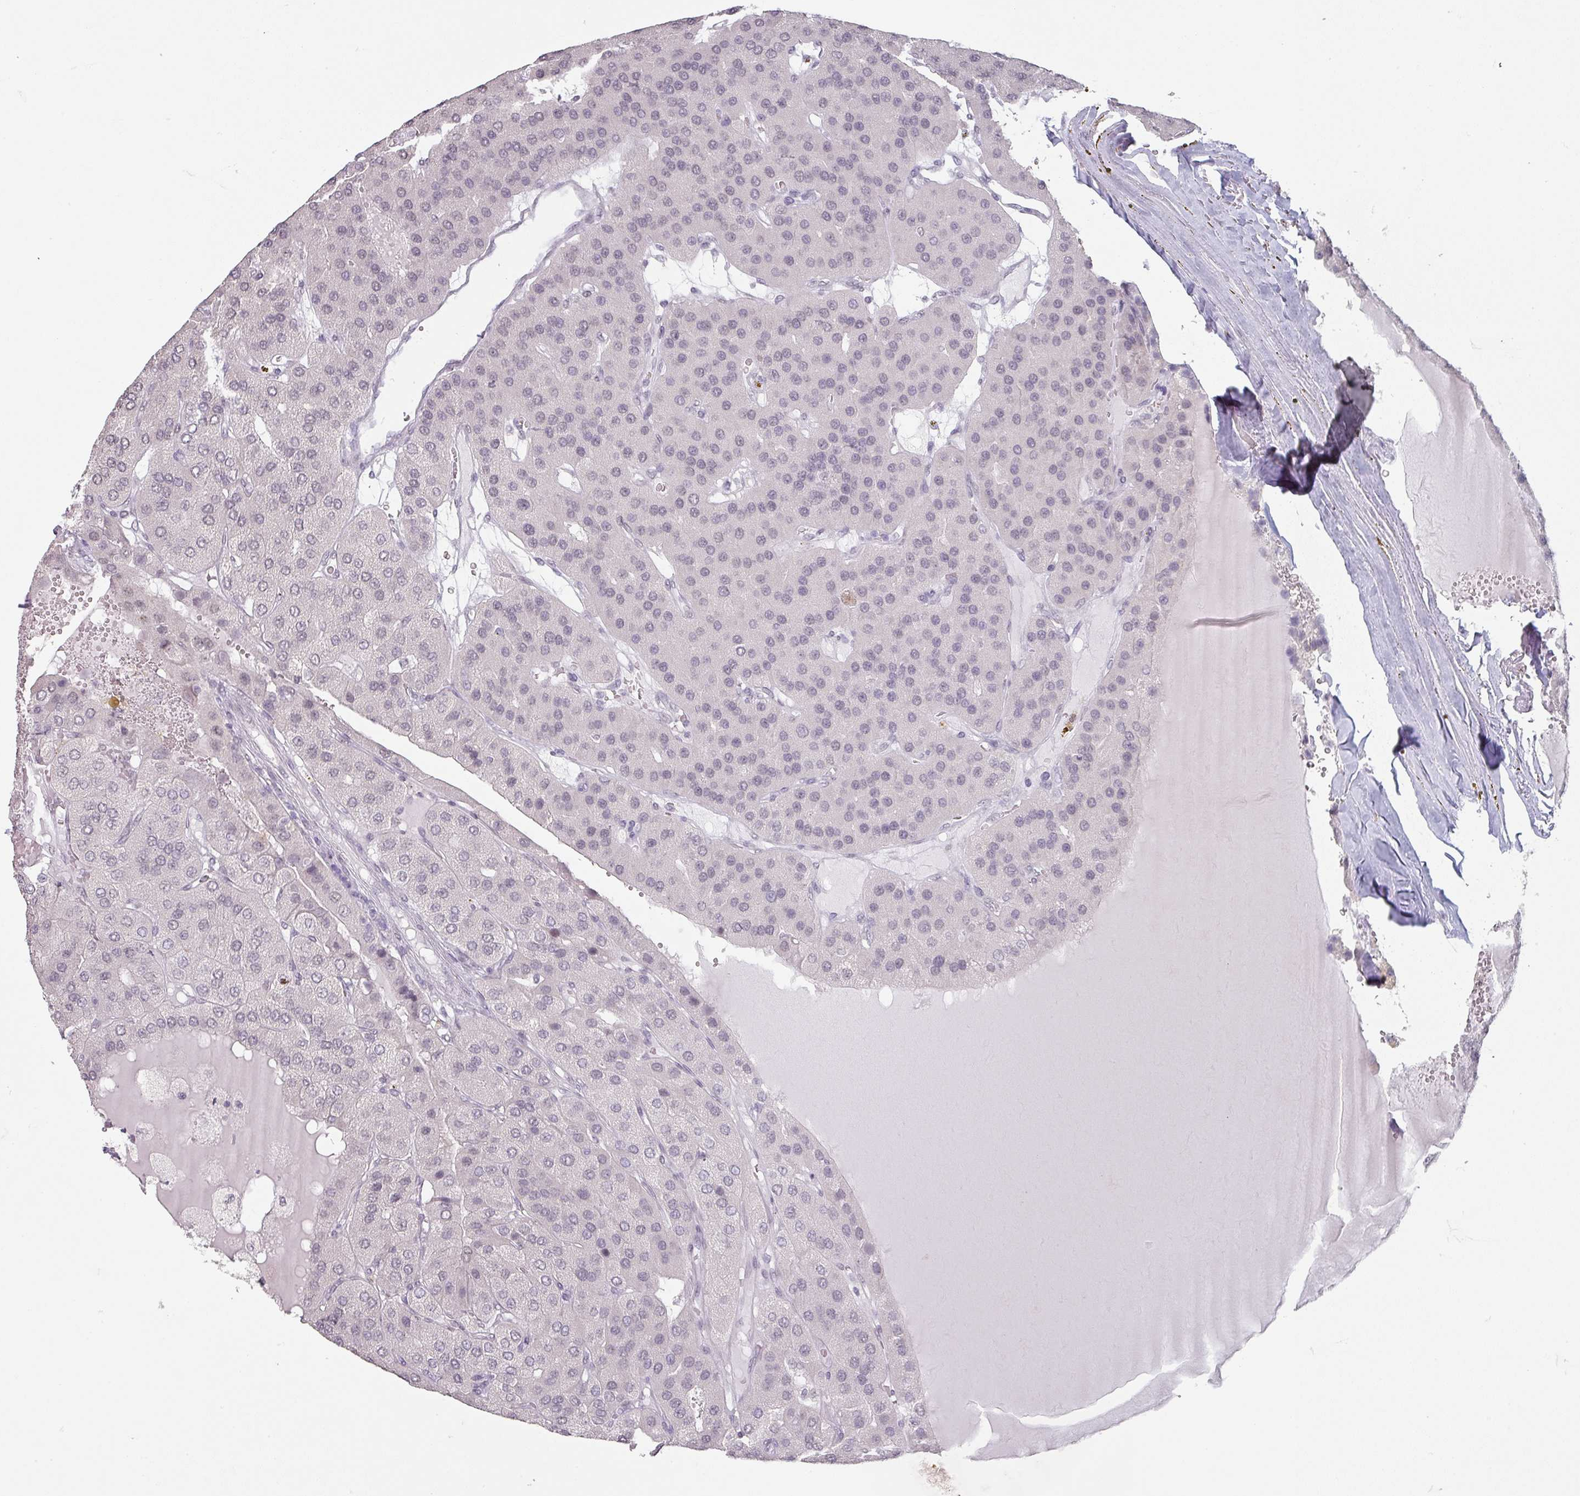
{"staining": {"intensity": "negative", "quantity": "none", "location": "none"}, "tissue": "parathyroid gland", "cell_type": "Glandular cells", "image_type": "normal", "snomed": [{"axis": "morphology", "description": "Normal tissue, NOS"}, {"axis": "morphology", "description": "Adenoma, NOS"}, {"axis": "topography", "description": "Parathyroid gland"}], "caption": "Immunohistochemistry micrograph of unremarkable parathyroid gland: parathyroid gland stained with DAB (3,3'-diaminobenzidine) displays no significant protein expression in glandular cells.", "gene": "SPRR1A", "patient": {"sex": "female", "age": 86}}